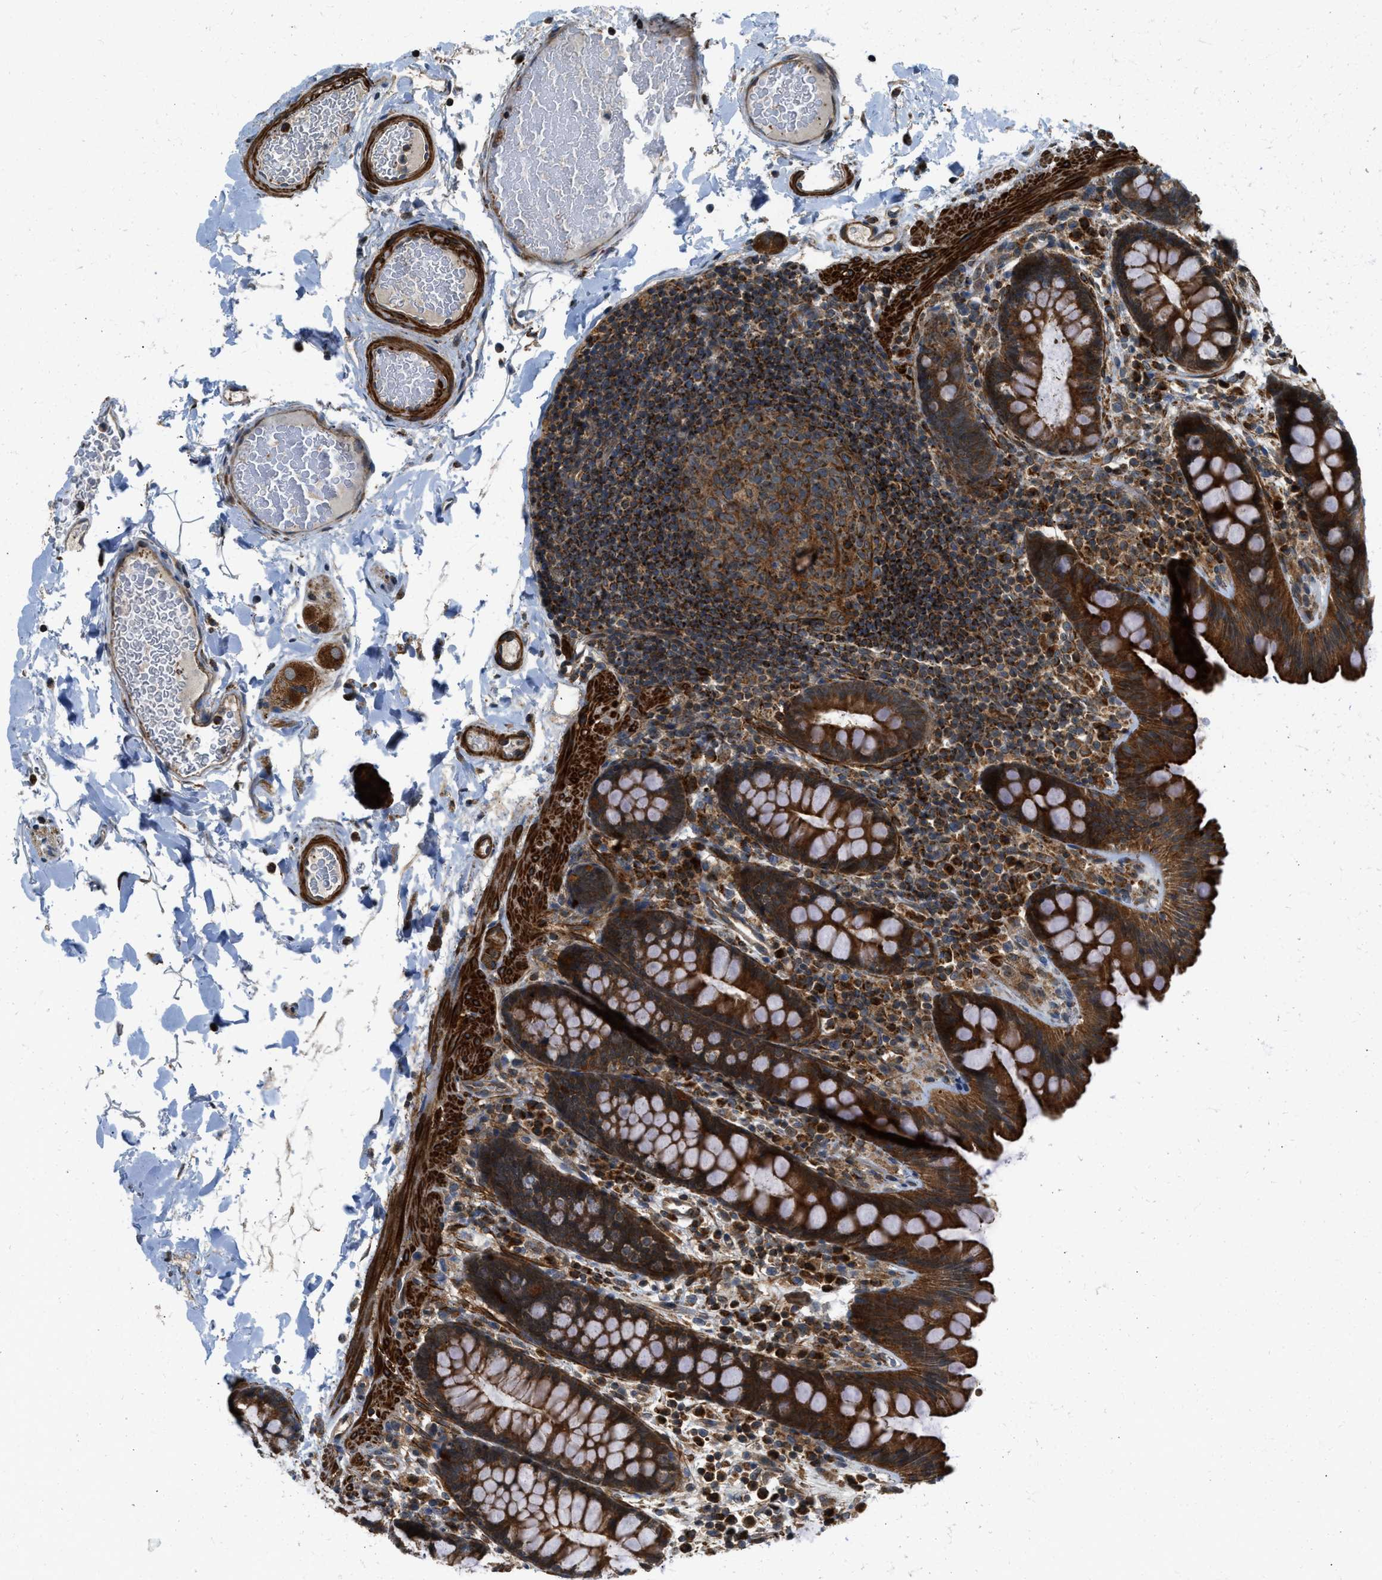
{"staining": {"intensity": "strong", "quantity": ">75%", "location": "cytoplasmic/membranous"}, "tissue": "colon", "cell_type": "Endothelial cells", "image_type": "normal", "snomed": [{"axis": "morphology", "description": "Normal tissue, NOS"}, {"axis": "topography", "description": "Colon"}], "caption": "Colon was stained to show a protein in brown. There is high levels of strong cytoplasmic/membranous staining in approximately >75% of endothelial cells.", "gene": "SESN2", "patient": {"sex": "female", "age": 80}}